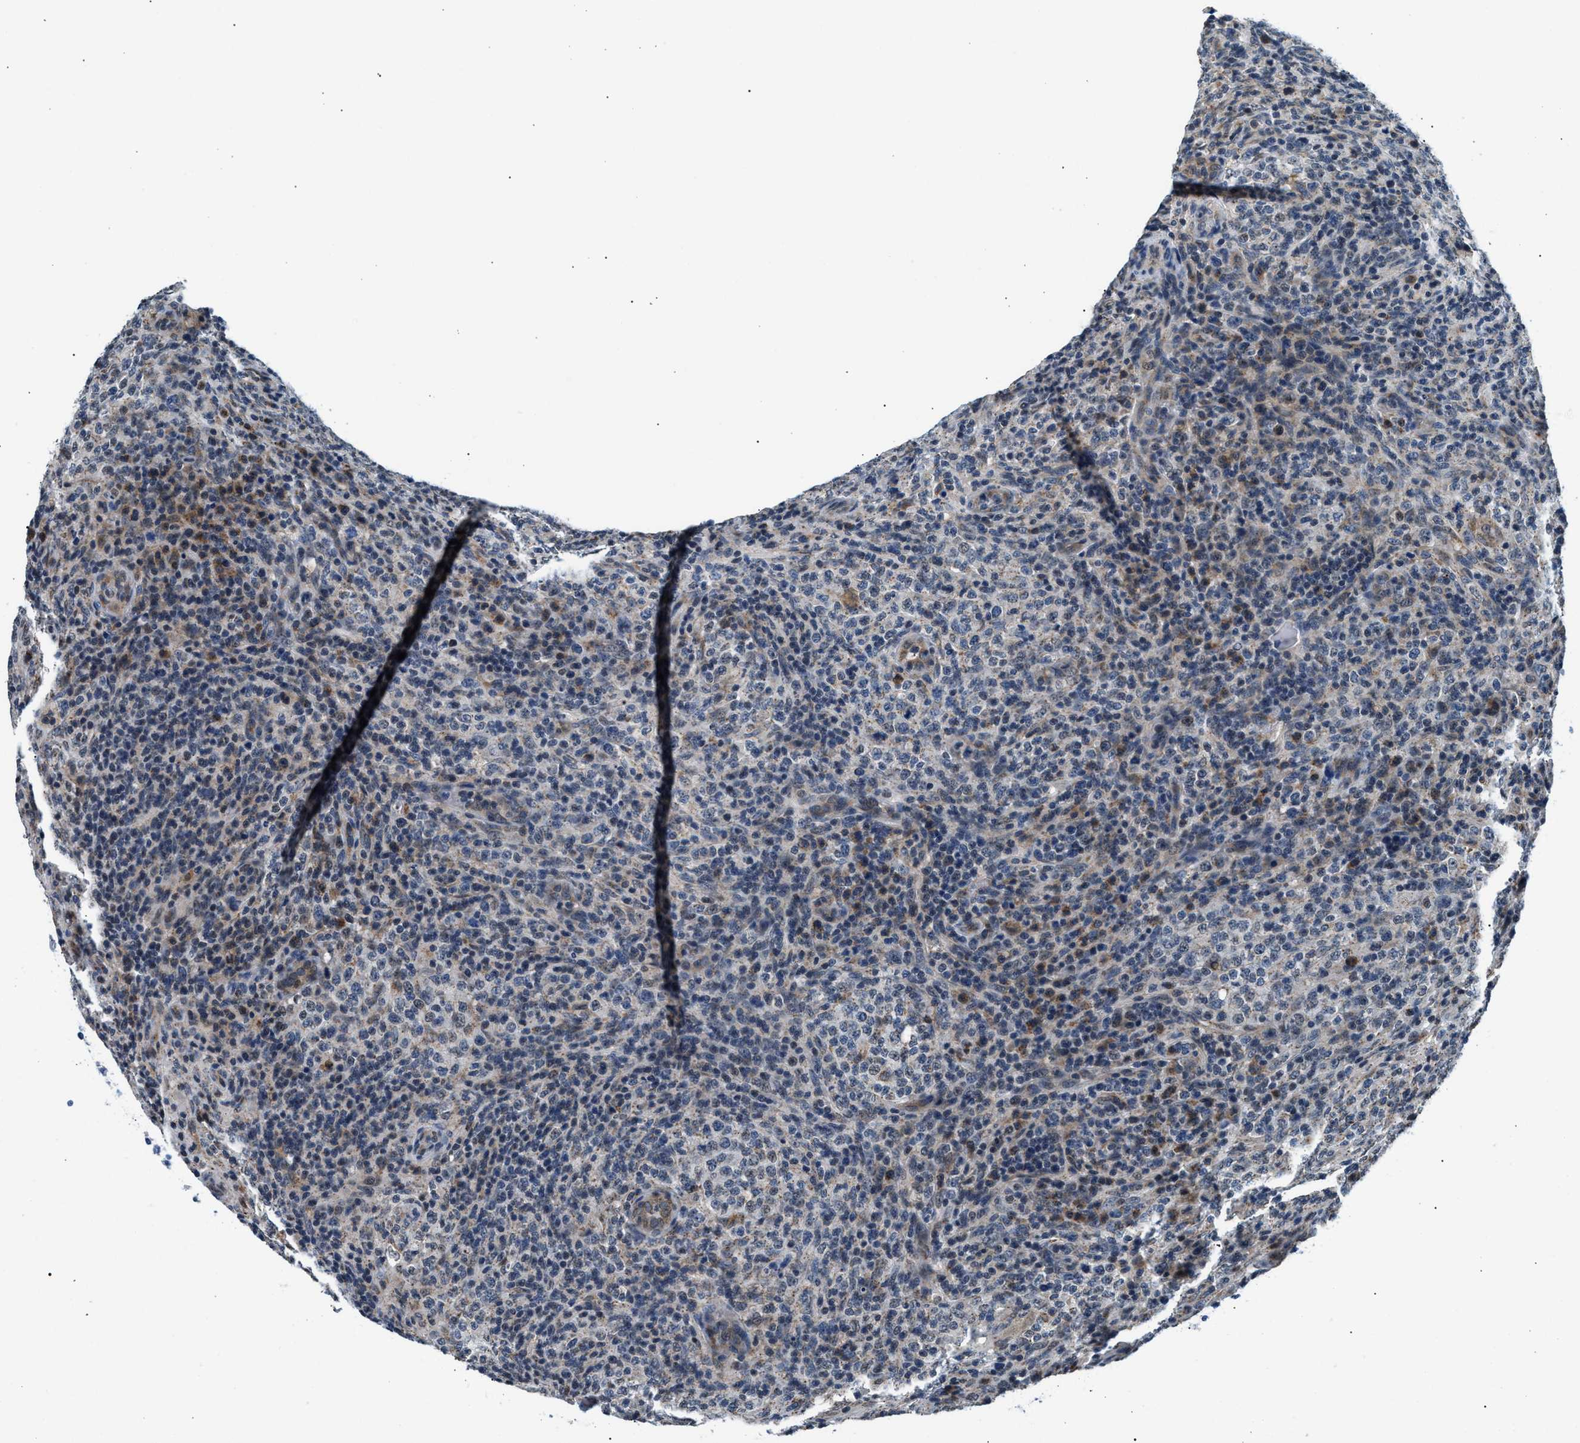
{"staining": {"intensity": "weak", "quantity": "<25%", "location": "cytoplasmic/membranous"}, "tissue": "lymphoma", "cell_type": "Tumor cells", "image_type": "cancer", "snomed": [{"axis": "morphology", "description": "Malignant lymphoma, non-Hodgkin's type, High grade"}, {"axis": "topography", "description": "Lymph node"}], "caption": "The micrograph demonstrates no staining of tumor cells in lymphoma.", "gene": "KCNMB2", "patient": {"sex": "female", "age": 76}}